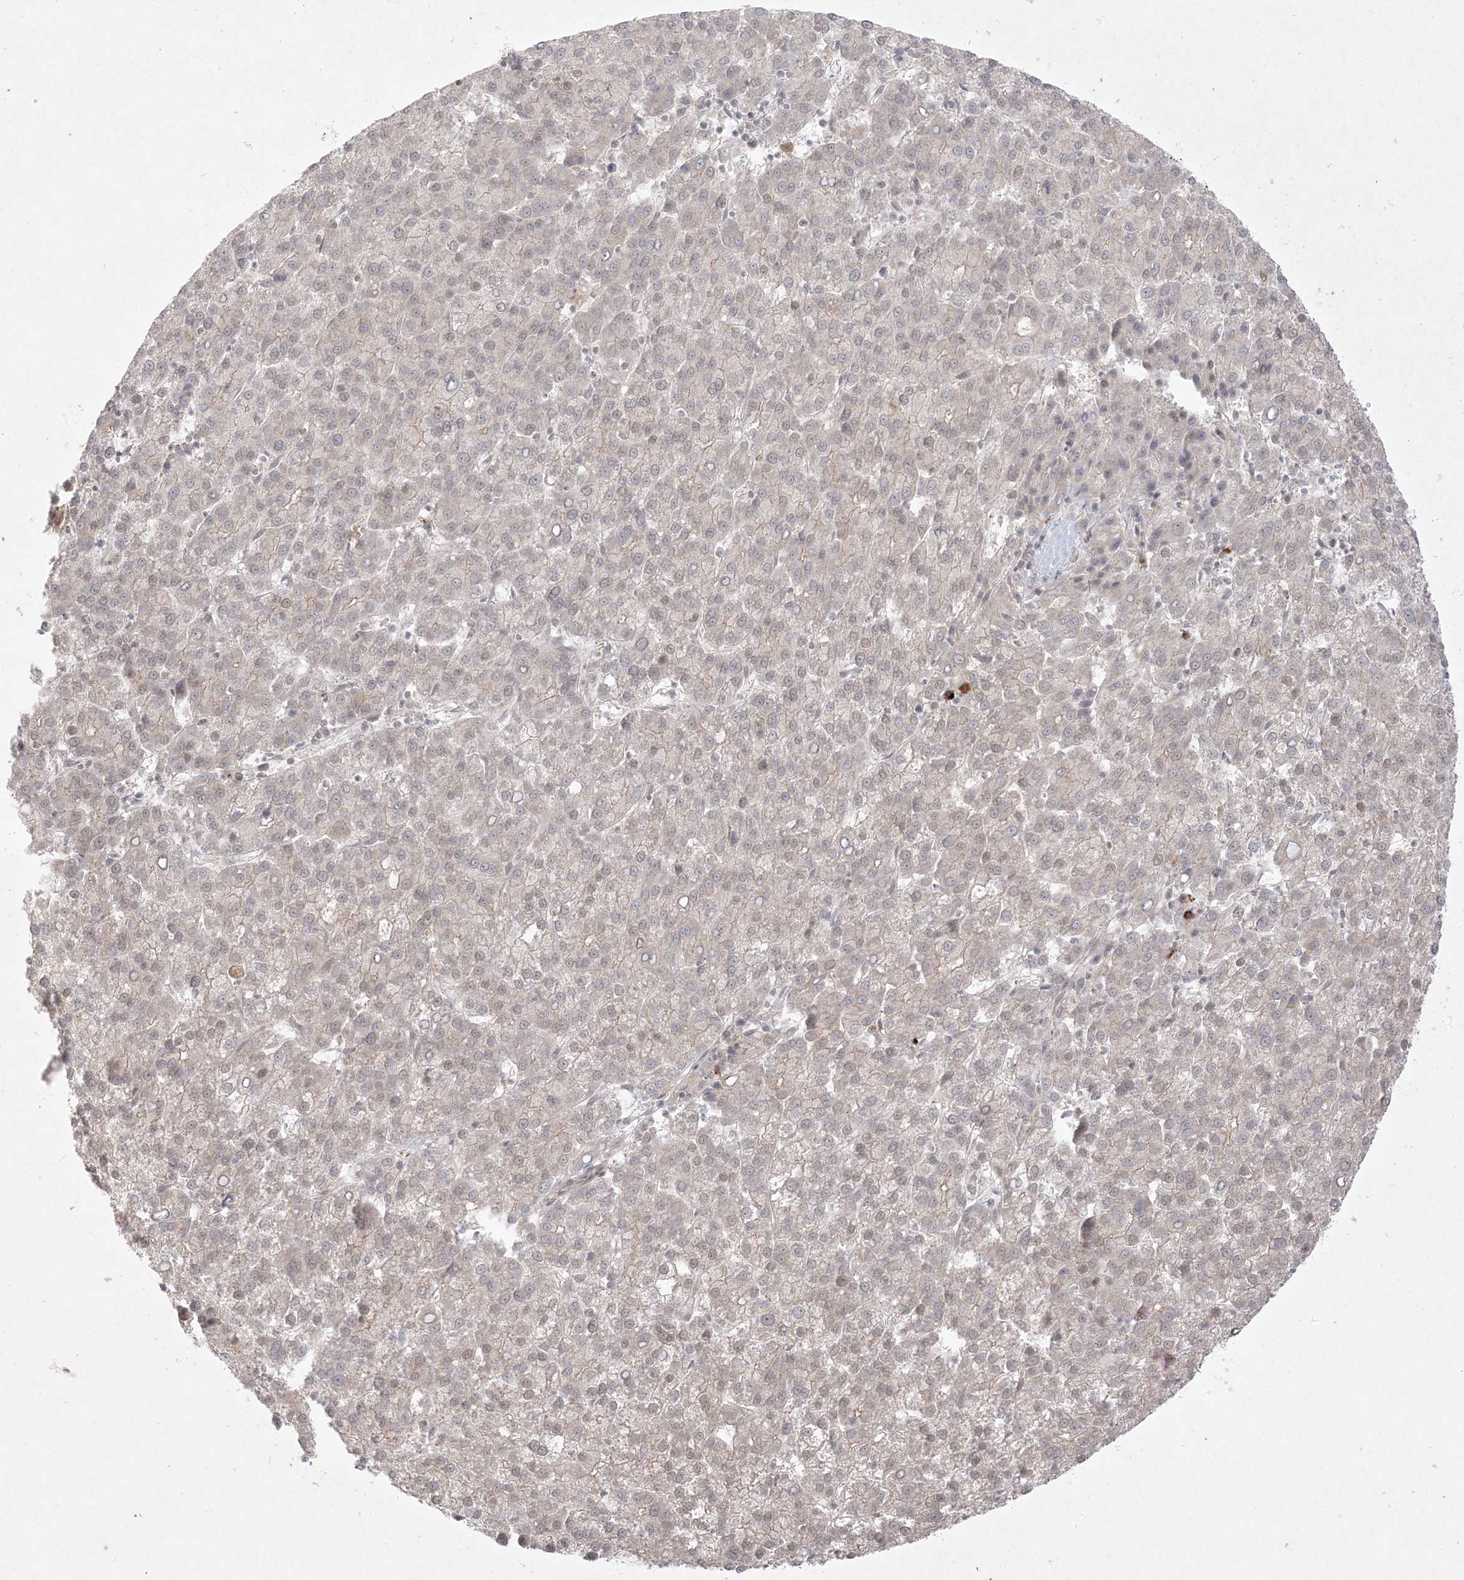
{"staining": {"intensity": "weak", "quantity": "<25%", "location": "nuclear"}, "tissue": "liver cancer", "cell_type": "Tumor cells", "image_type": "cancer", "snomed": [{"axis": "morphology", "description": "Carcinoma, Hepatocellular, NOS"}, {"axis": "topography", "description": "Liver"}], "caption": "There is no significant expression in tumor cells of liver cancer (hepatocellular carcinoma).", "gene": "PTK6", "patient": {"sex": "female", "age": 58}}